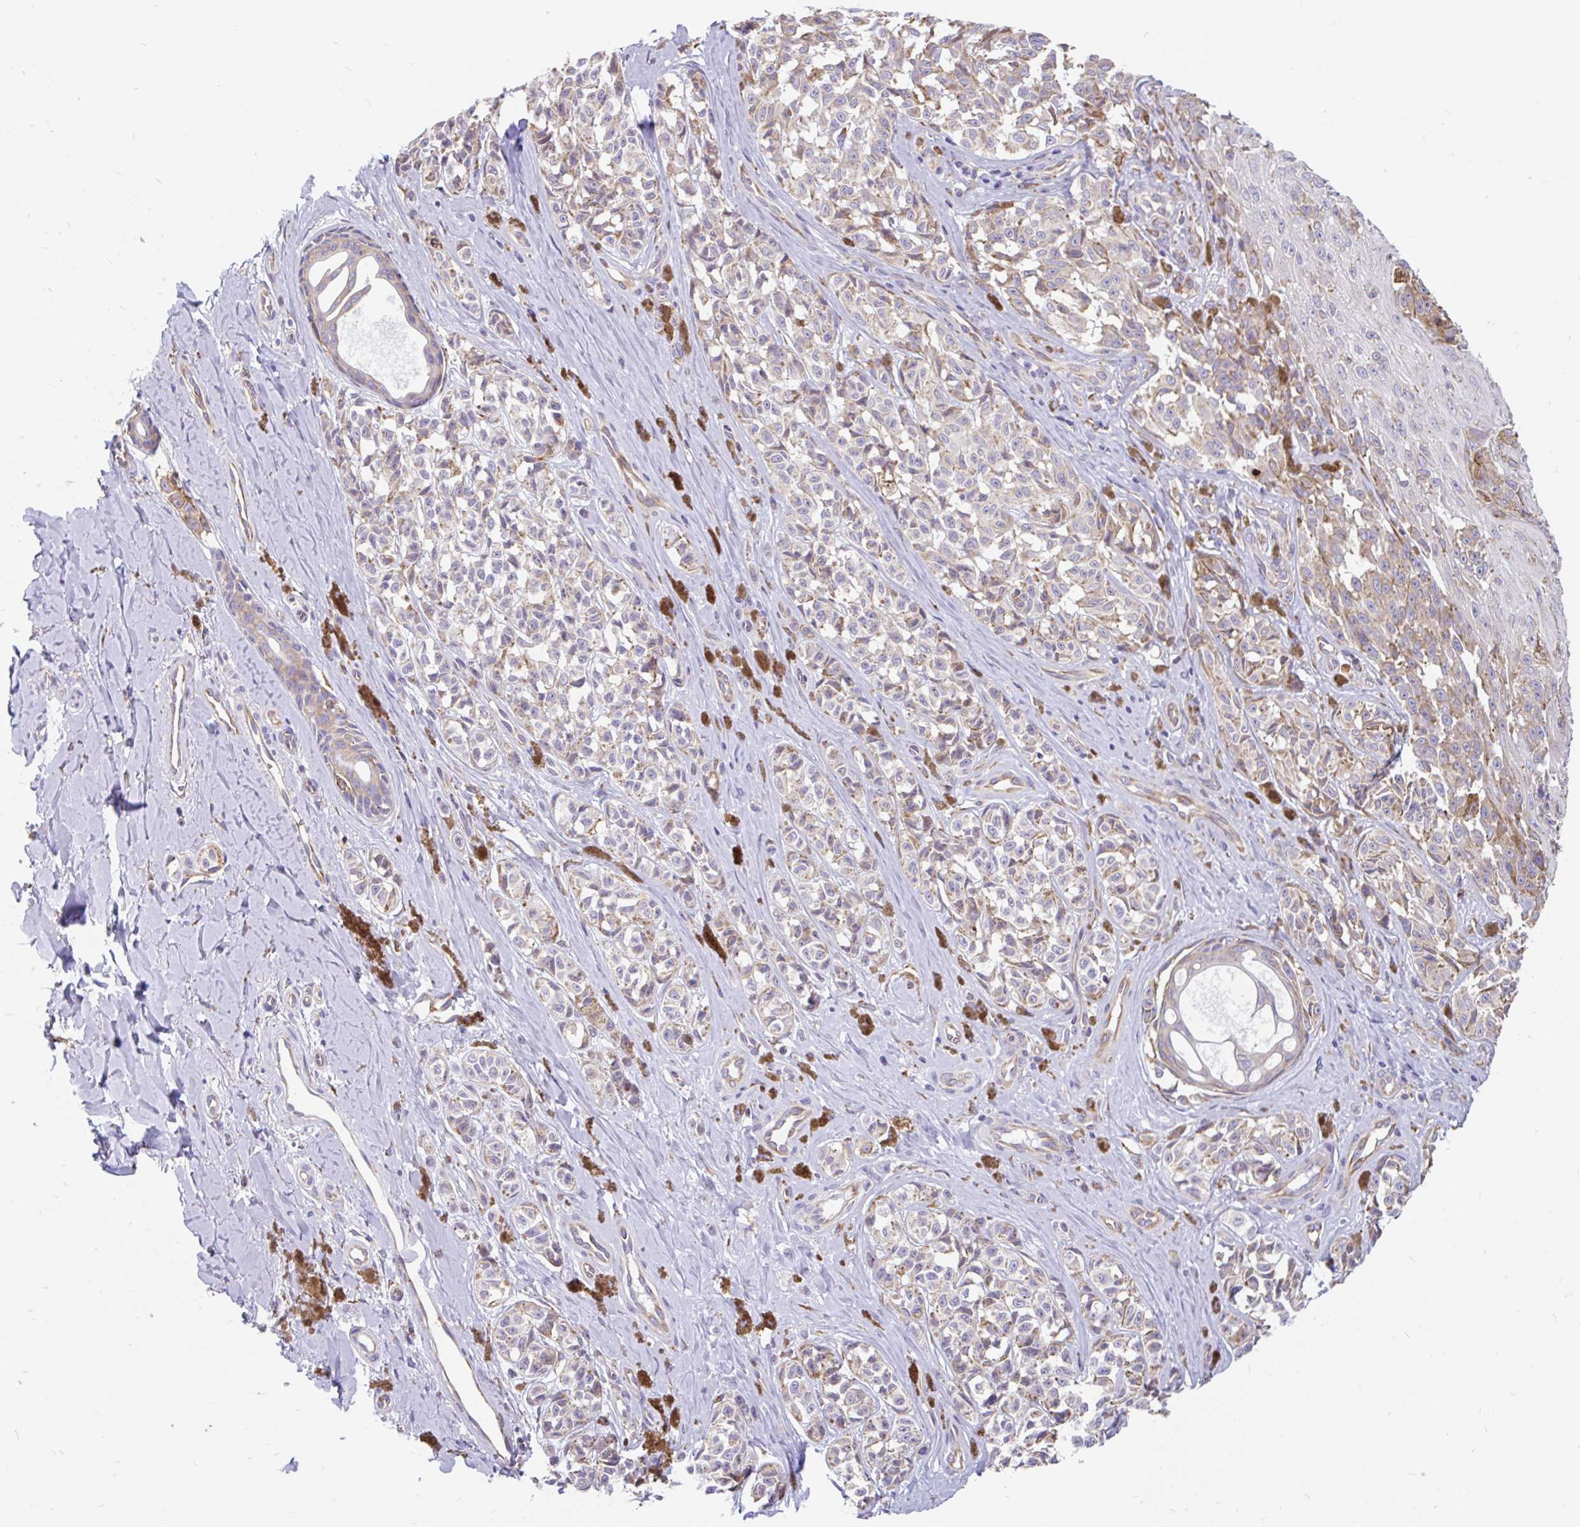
{"staining": {"intensity": "weak", "quantity": "25%-75%", "location": "cytoplasmic/membranous"}, "tissue": "melanoma", "cell_type": "Tumor cells", "image_type": "cancer", "snomed": [{"axis": "morphology", "description": "Malignant melanoma, NOS"}, {"axis": "topography", "description": "Skin"}], "caption": "This is a histology image of immunohistochemistry staining of melanoma, which shows weak staining in the cytoplasmic/membranous of tumor cells.", "gene": "EML5", "patient": {"sex": "female", "age": 65}}